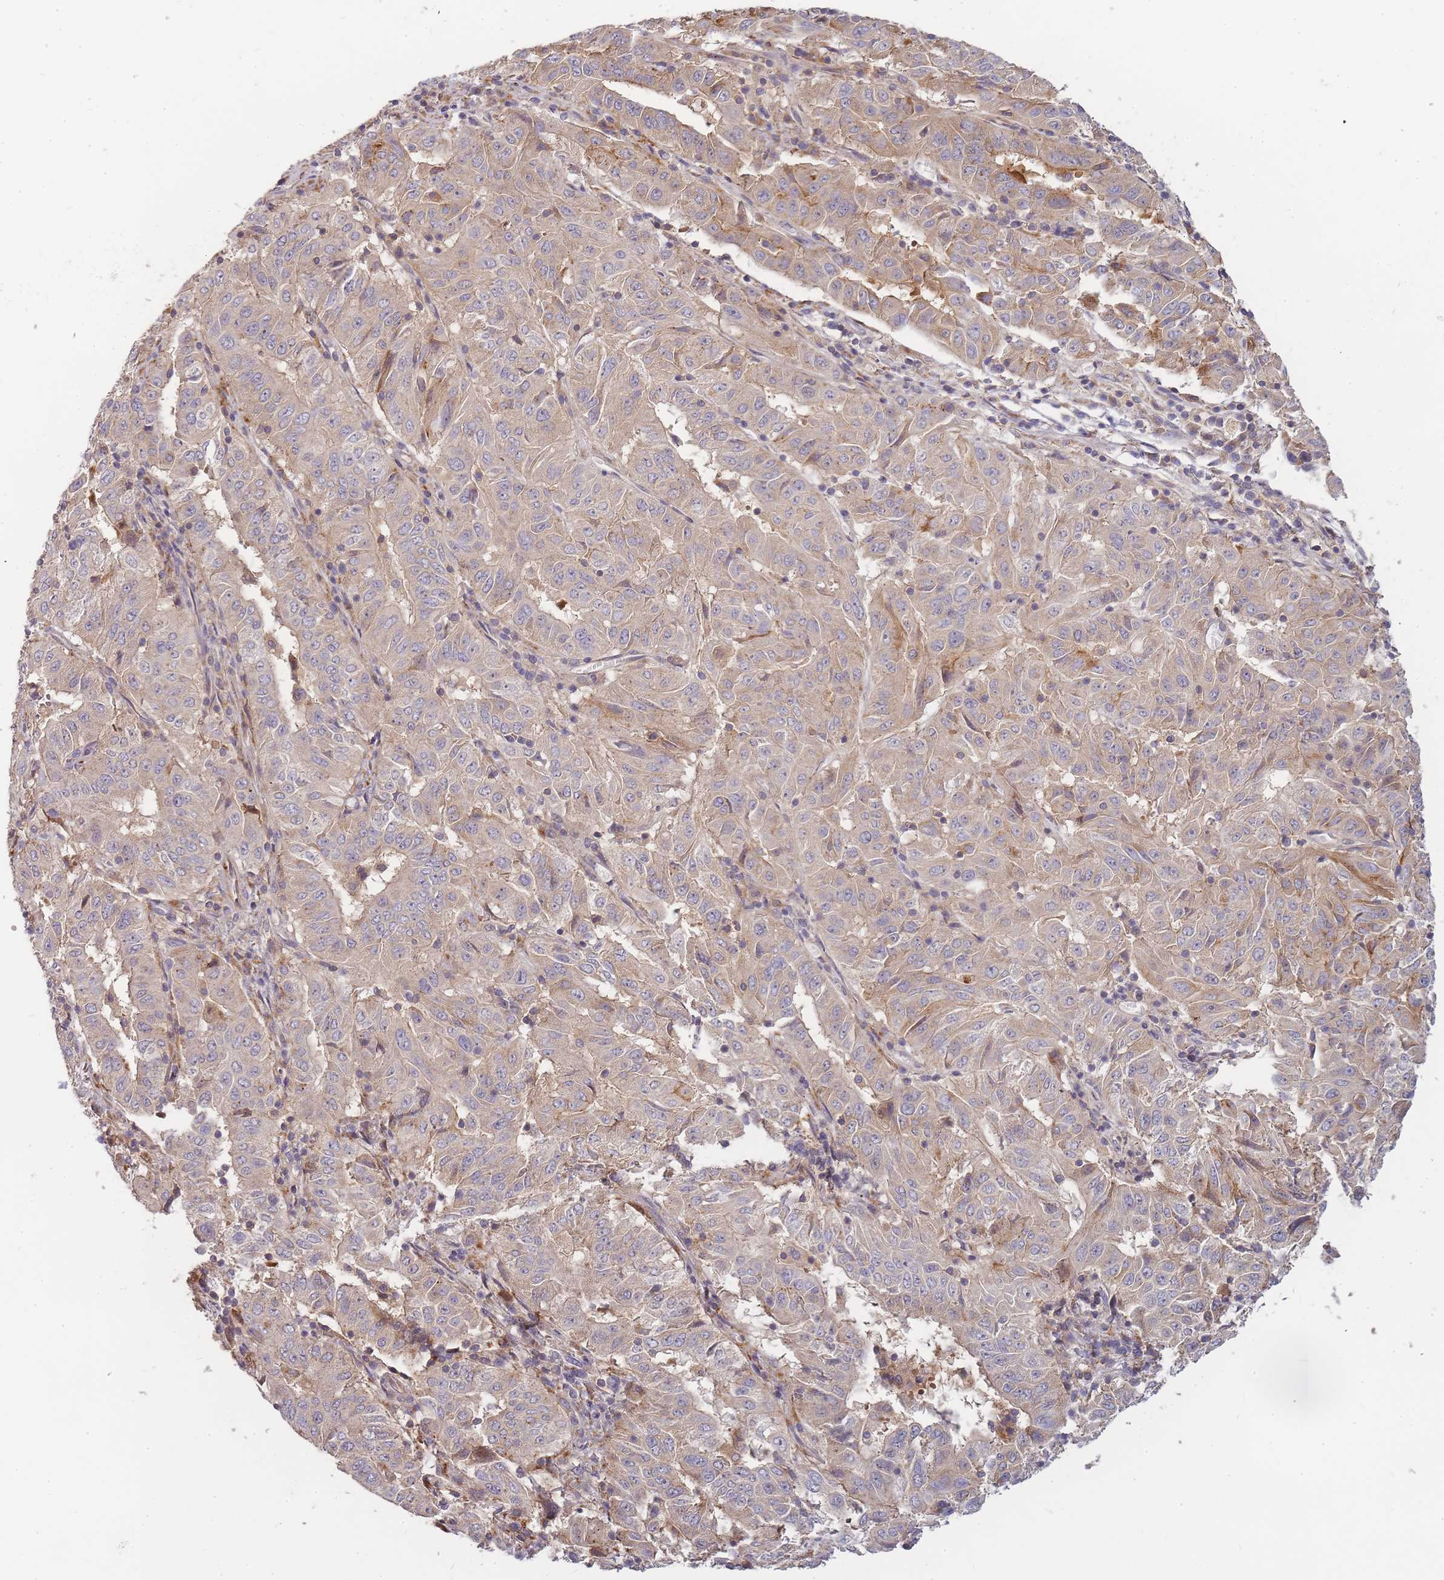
{"staining": {"intensity": "weak", "quantity": ">75%", "location": "cytoplasmic/membranous"}, "tissue": "pancreatic cancer", "cell_type": "Tumor cells", "image_type": "cancer", "snomed": [{"axis": "morphology", "description": "Adenocarcinoma, NOS"}, {"axis": "topography", "description": "Pancreas"}], "caption": "Immunohistochemical staining of pancreatic cancer shows low levels of weak cytoplasmic/membranous expression in approximately >75% of tumor cells. (brown staining indicates protein expression, while blue staining denotes nuclei).", "gene": "ATG5", "patient": {"sex": "male", "age": 63}}